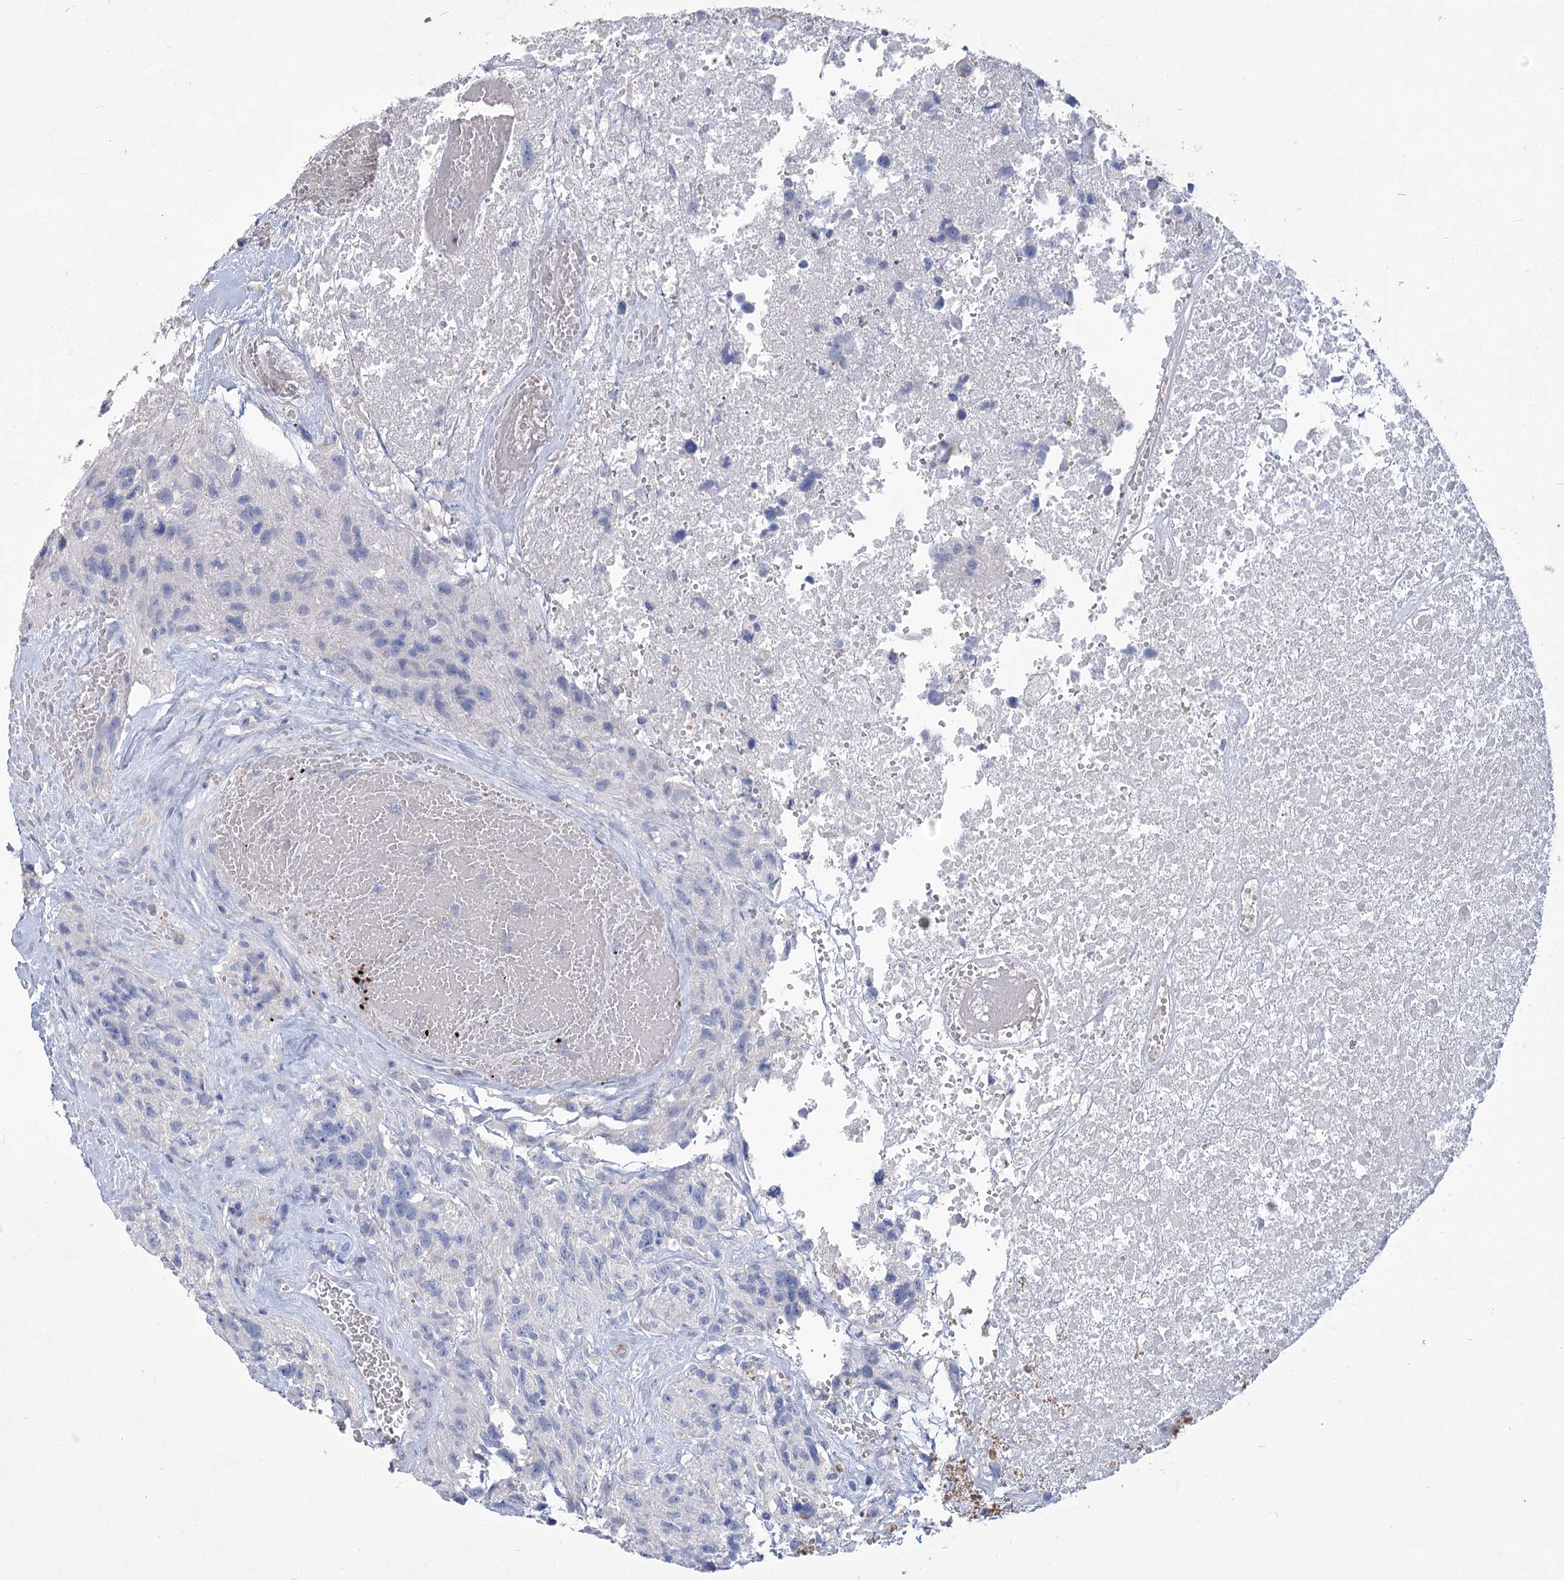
{"staining": {"intensity": "negative", "quantity": "none", "location": "none"}, "tissue": "glioma", "cell_type": "Tumor cells", "image_type": "cancer", "snomed": [{"axis": "morphology", "description": "Glioma, malignant, High grade"}, {"axis": "topography", "description": "Brain"}], "caption": "IHC of malignant glioma (high-grade) exhibits no positivity in tumor cells.", "gene": "SLC9A3", "patient": {"sex": "male", "age": 69}}